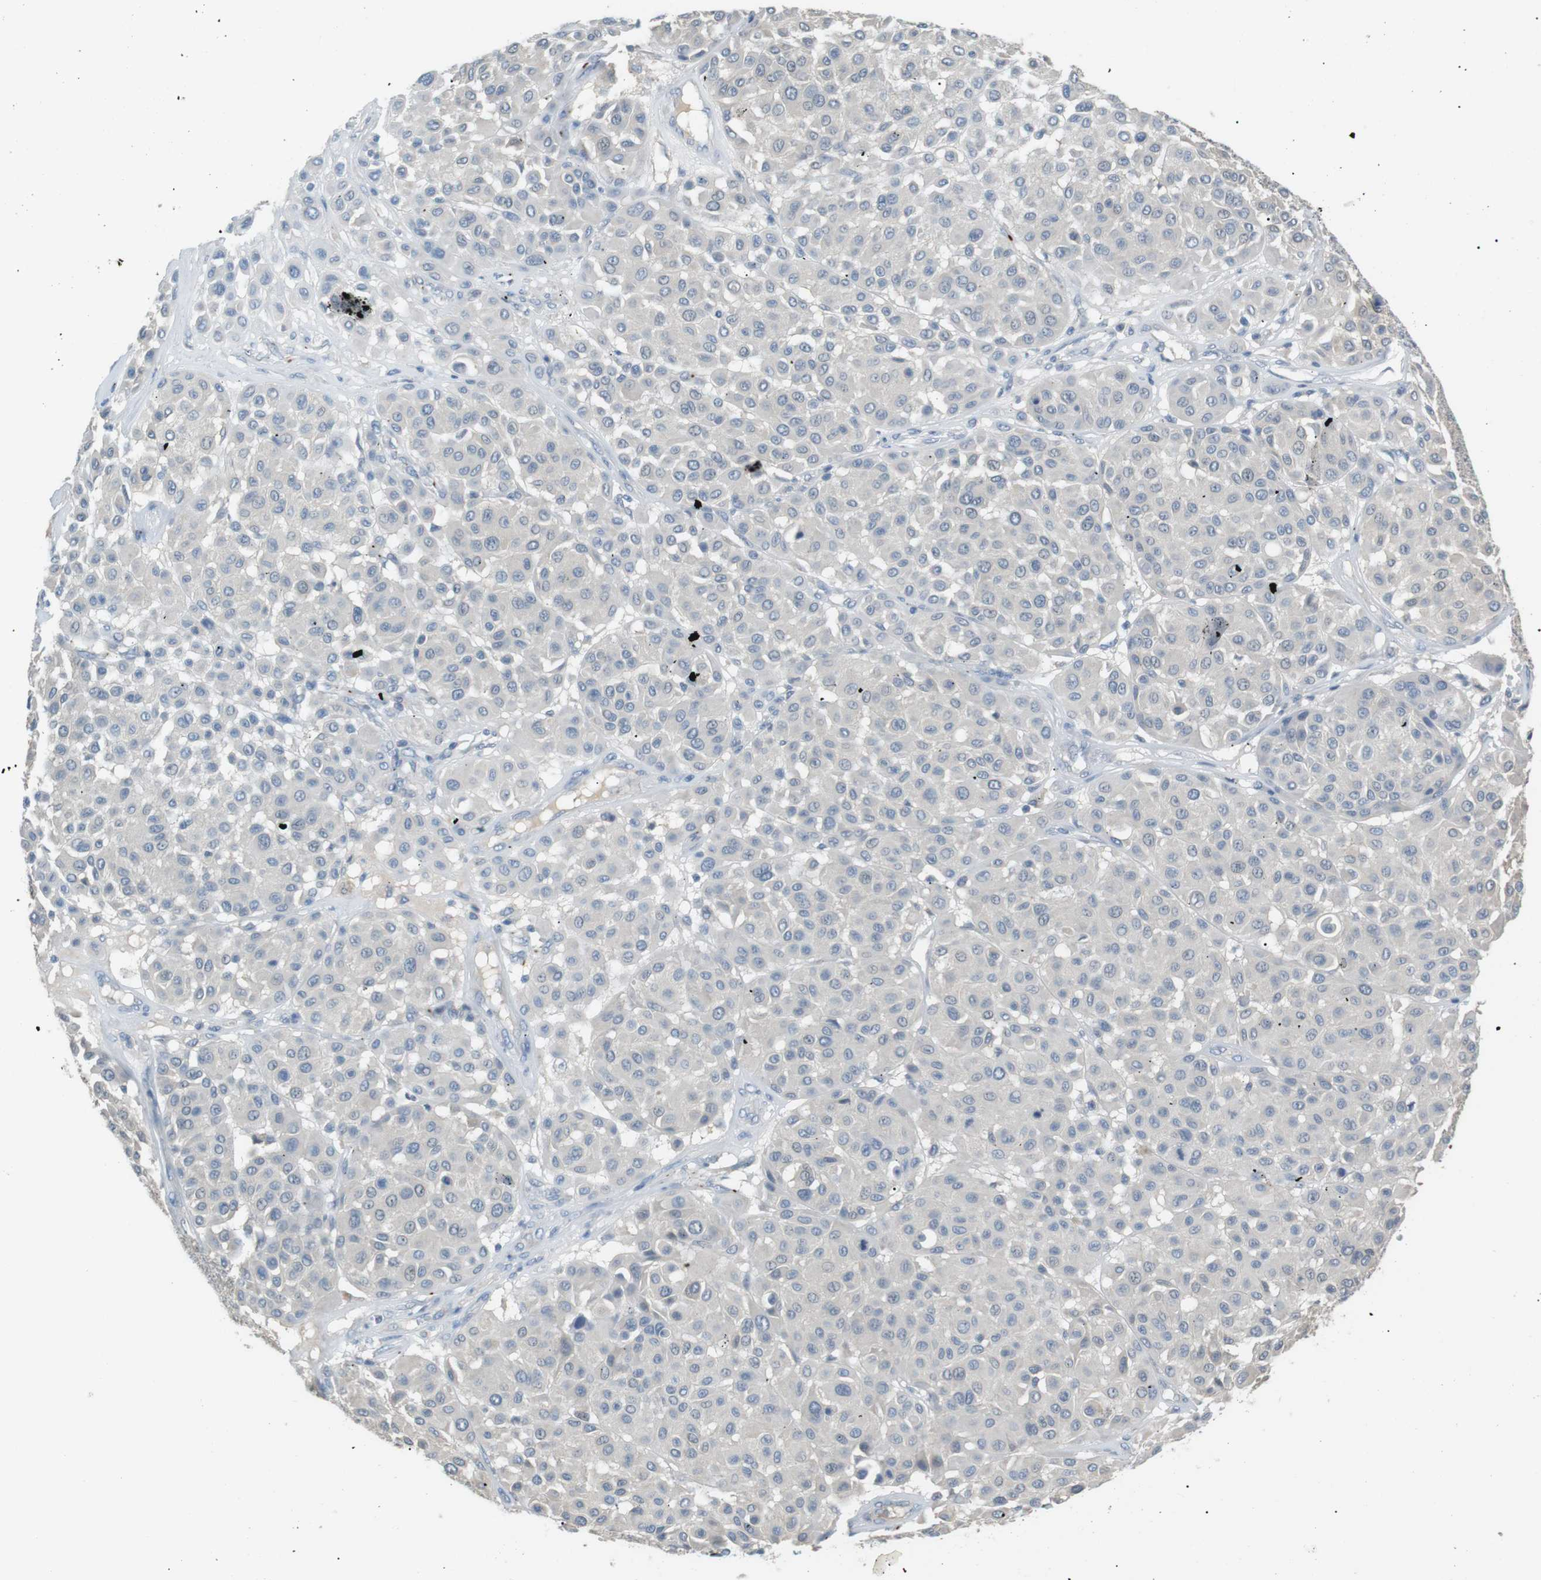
{"staining": {"intensity": "negative", "quantity": "none", "location": "none"}, "tissue": "melanoma", "cell_type": "Tumor cells", "image_type": "cancer", "snomed": [{"axis": "morphology", "description": "Malignant melanoma, Metastatic site"}, {"axis": "topography", "description": "Soft tissue"}], "caption": "Protein analysis of malignant melanoma (metastatic site) displays no significant expression in tumor cells.", "gene": "CDH26", "patient": {"sex": "male", "age": 41}}